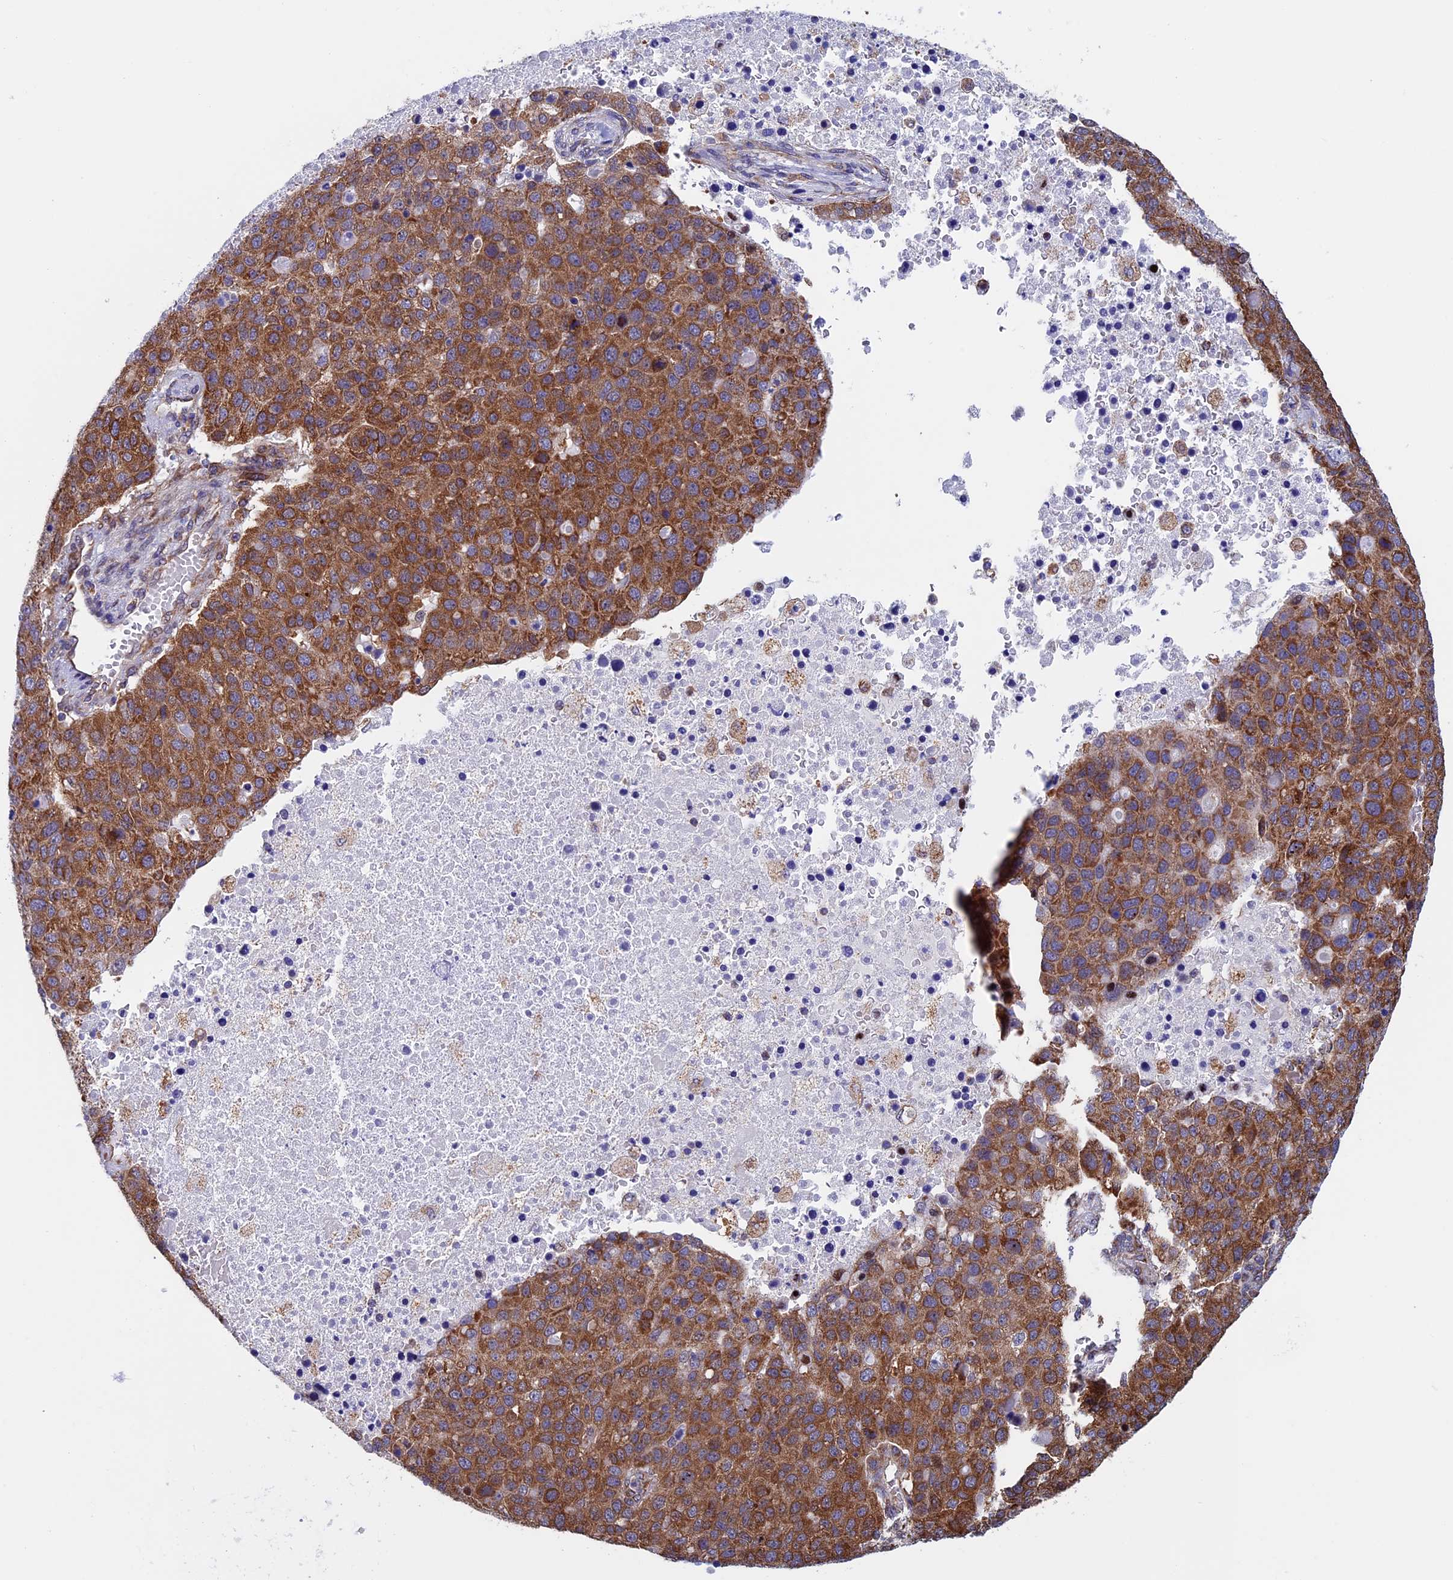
{"staining": {"intensity": "strong", "quantity": ">75%", "location": "cytoplasmic/membranous"}, "tissue": "pancreatic cancer", "cell_type": "Tumor cells", "image_type": "cancer", "snomed": [{"axis": "morphology", "description": "Adenocarcinoma, NOS"}, {"axis": "topography", "description": "Pancreas"}], "caption": "An immunohistochemistry histopathology image of tumor tissue is shown. Protein staining in brown shows strong cytoplasmic/membranous positivity in pancreatic cancer (adenocarcinoma) within tumor cells.", "gene": "SLC9A5", "patient": {"sex": "female", "age": 61}}